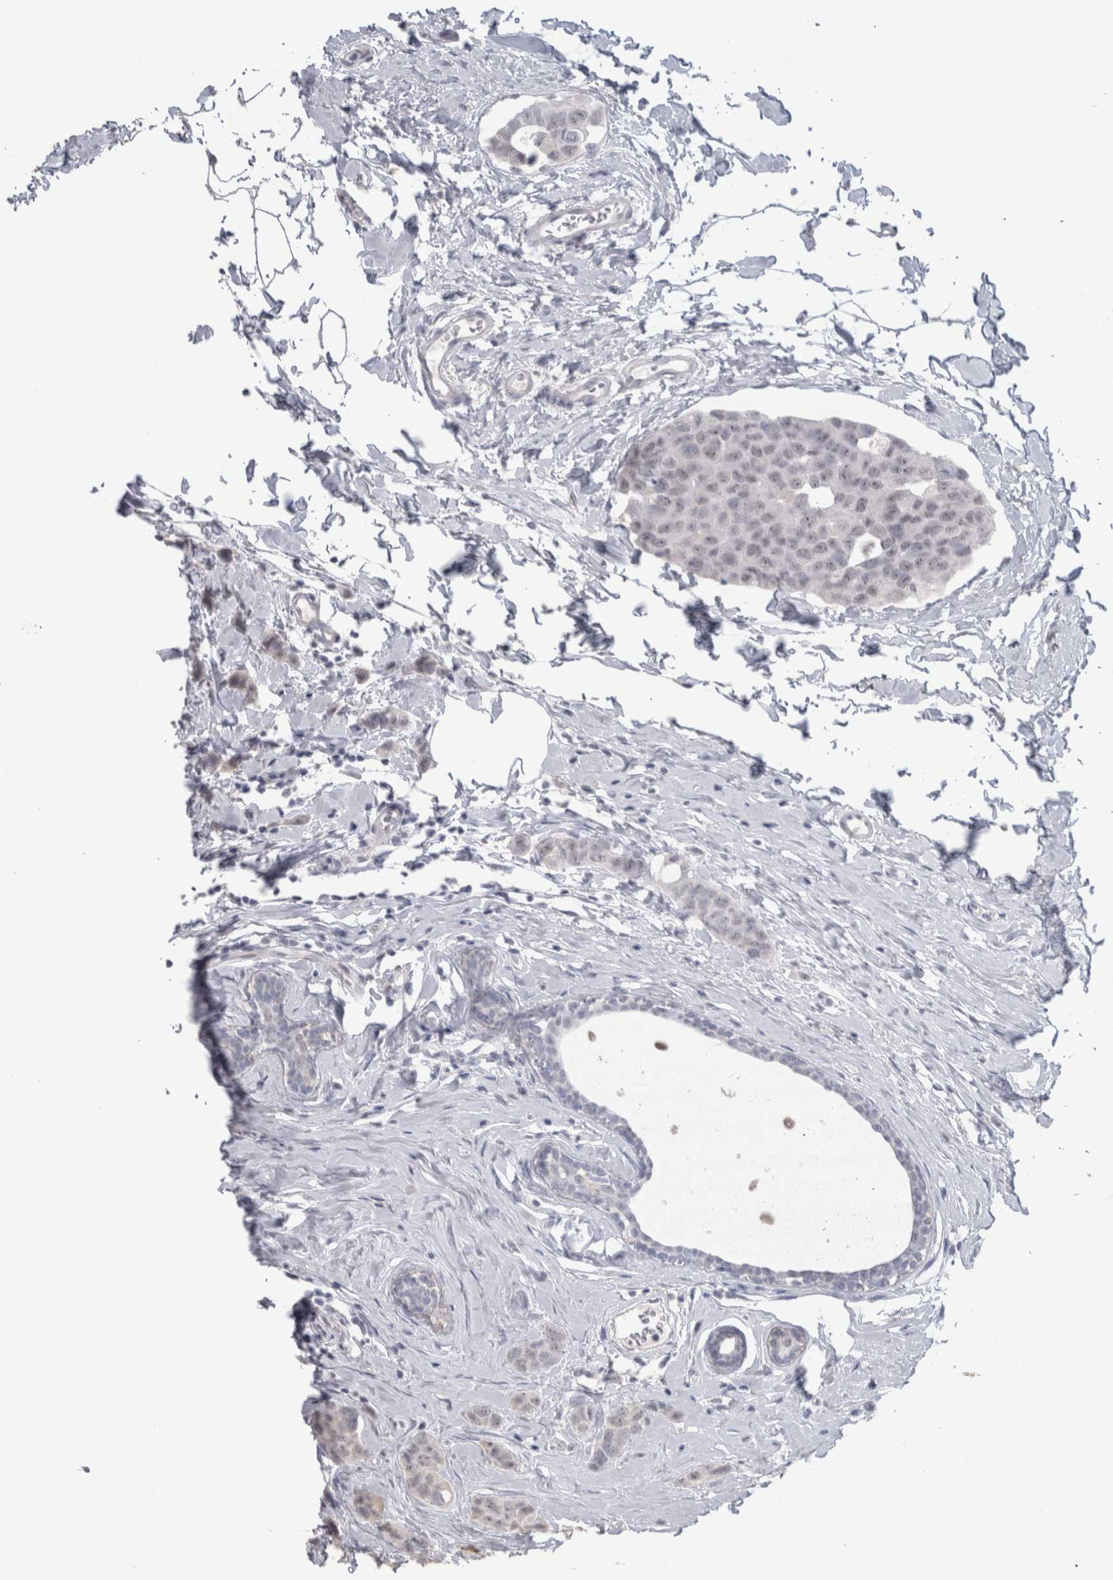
{"staining": {"intensity": "weak", "quantity": ">75%", "location": "nuclear"}, "tissue": "breast cancer", "cell_type": "Tumor cells", "image_type": "cancer", "snomed": [{"axis": "morphology", "description": "Normal tissue, NOS"}, {"axis": "morphology", "description": "Duct carcinoma"}, {"axis": "topography", "description": "Breast"}], "caption": "Brown immunohistochemical staining in breast invasive ductal carcinoma shows weak nuclear positivity in about >75% of tumor cells.", "gene": "CDH17", "patient": {"sex": "female", "age": 50}}